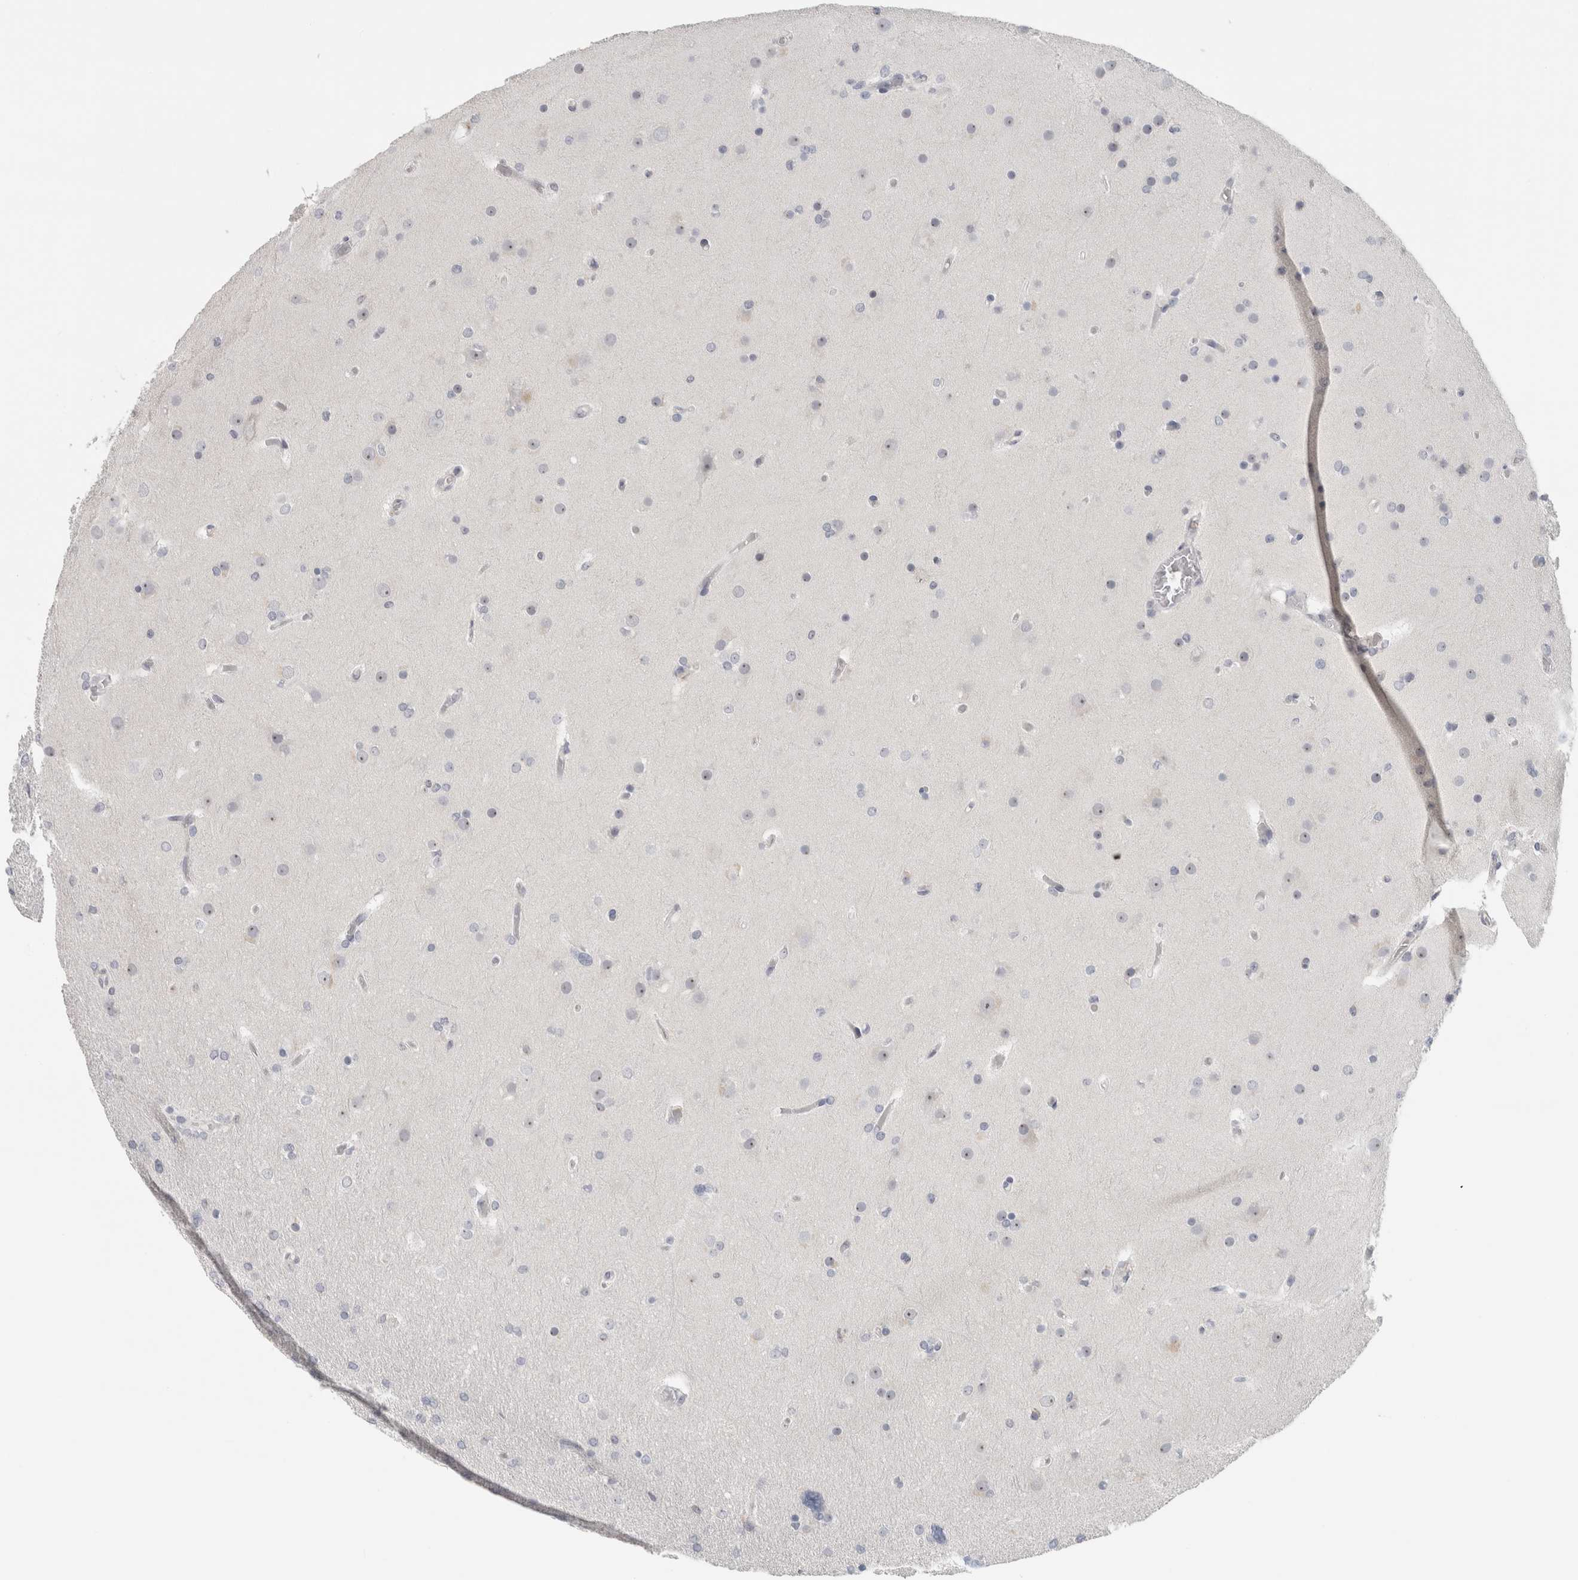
{"staining": {"intensity": "negative", "quantity": "none", "location": "none"}, "tissue": "glioma", "cell_type": "Tumor cells", "image_type": "cancer", "snomed": [{"axis": "morphology", "description": "Glioma, malignant, High grade"}, {"axis": "topography", "description": "Cerebral cortex"}], "caption": "Immunohistochemical staining of glioma reveals no significant expression in tumor cells.", "gene": "FMR1NB", "patient": {"sex": "female", "age": 36}}